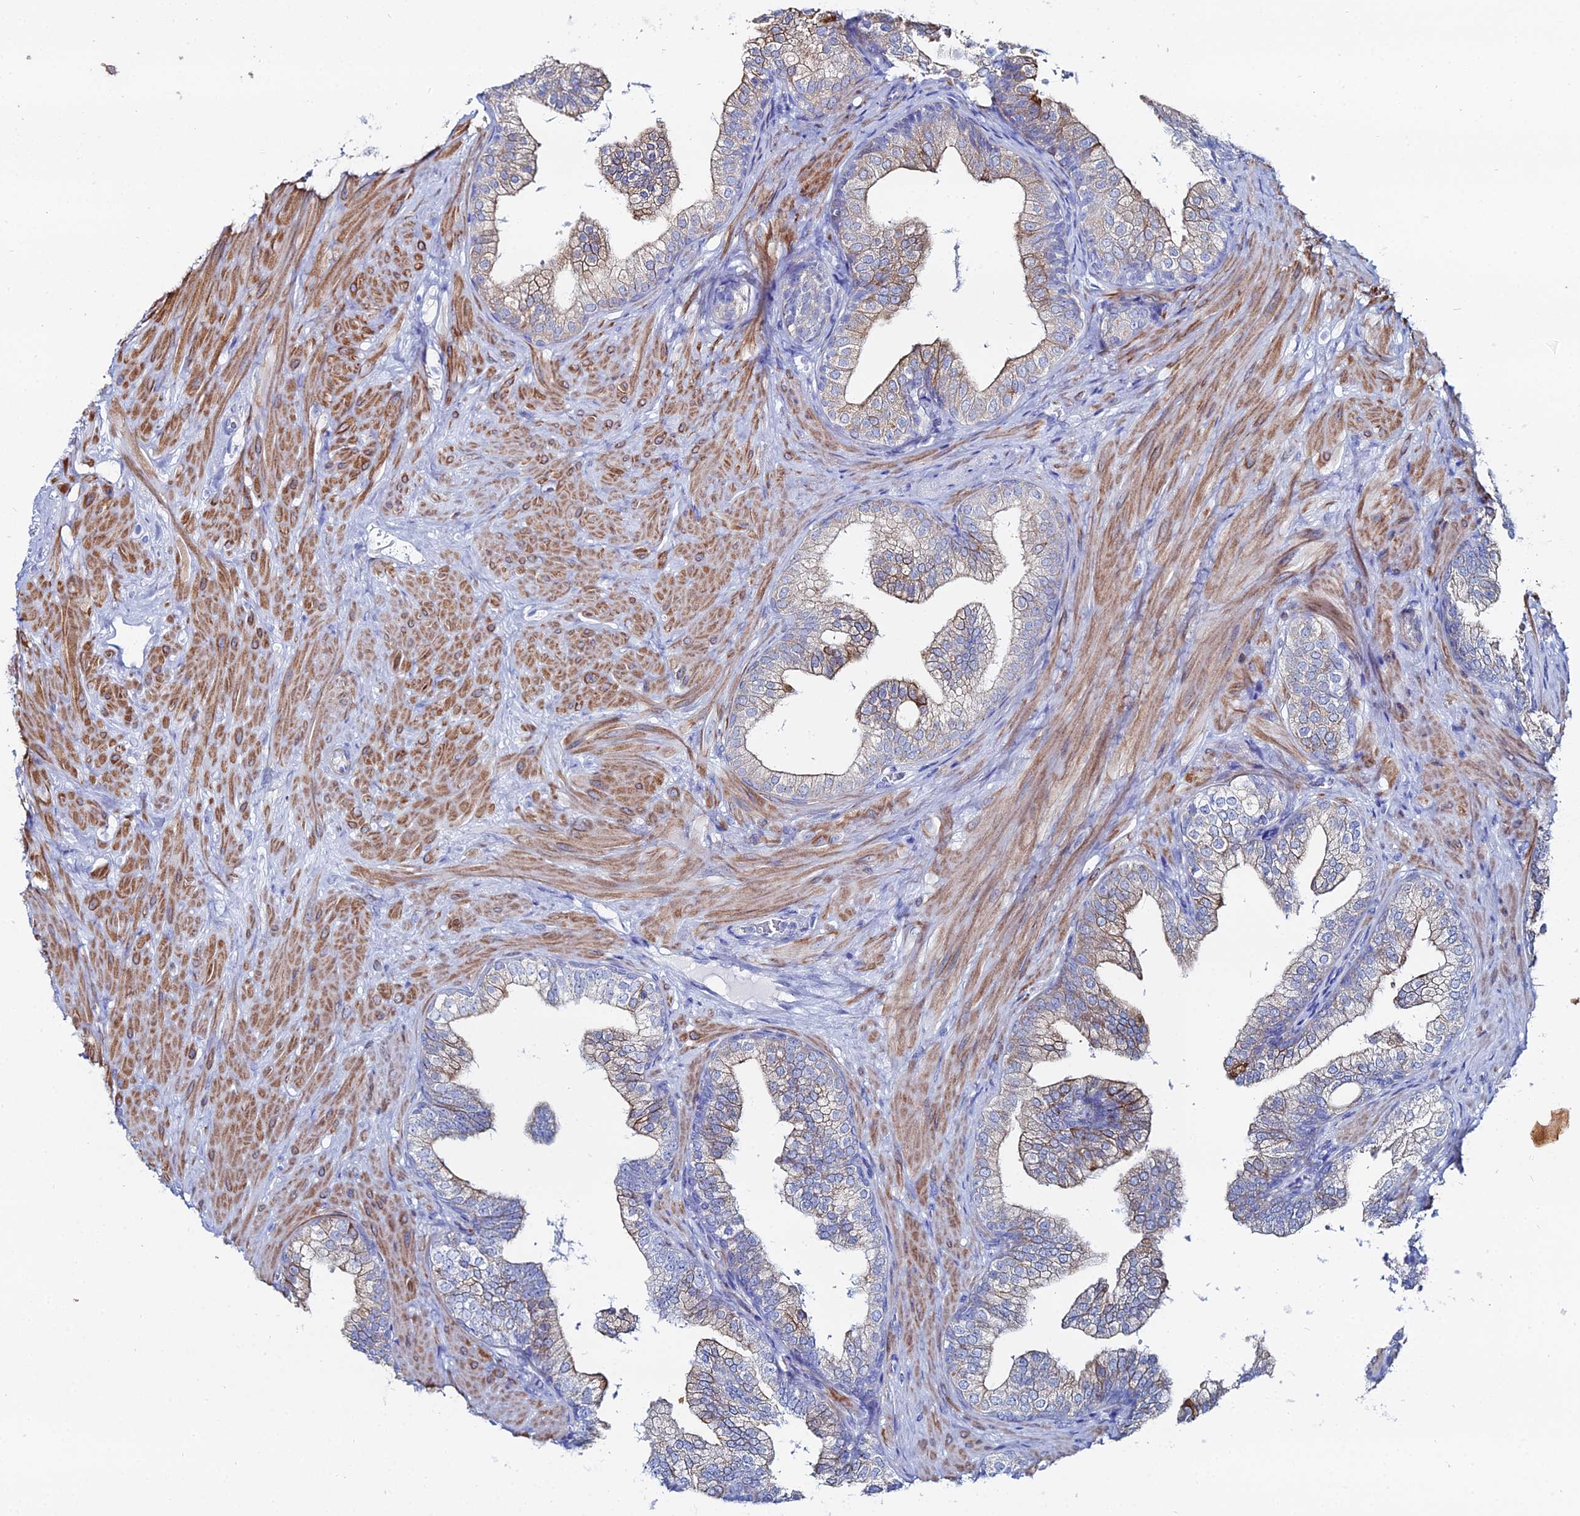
{"staining": {"intensity": "moderate", "quantity": "<25%", "location": "cytoplasmic/membranous"}, "tissue": "prostate", "cell_type": "Glandular cells", "image_type": "normal", "snomed": [{"axis": "morphology", "description": "Normal tissue, NOS"}, {"axis": "topography", "description": "Prostate"}], "caption": "Prostate stained with IHC shows moderate cytoplasmic/membranous staining in about <25% of glandular cells. (Stains: DAB (3,3'-diaminobenzidine) in brown, nuclei in blue, Microscopy: brightfield microscopy at high magnification).", "gene": "DHX34", "patient": {"sex": "male", "age": 60}}